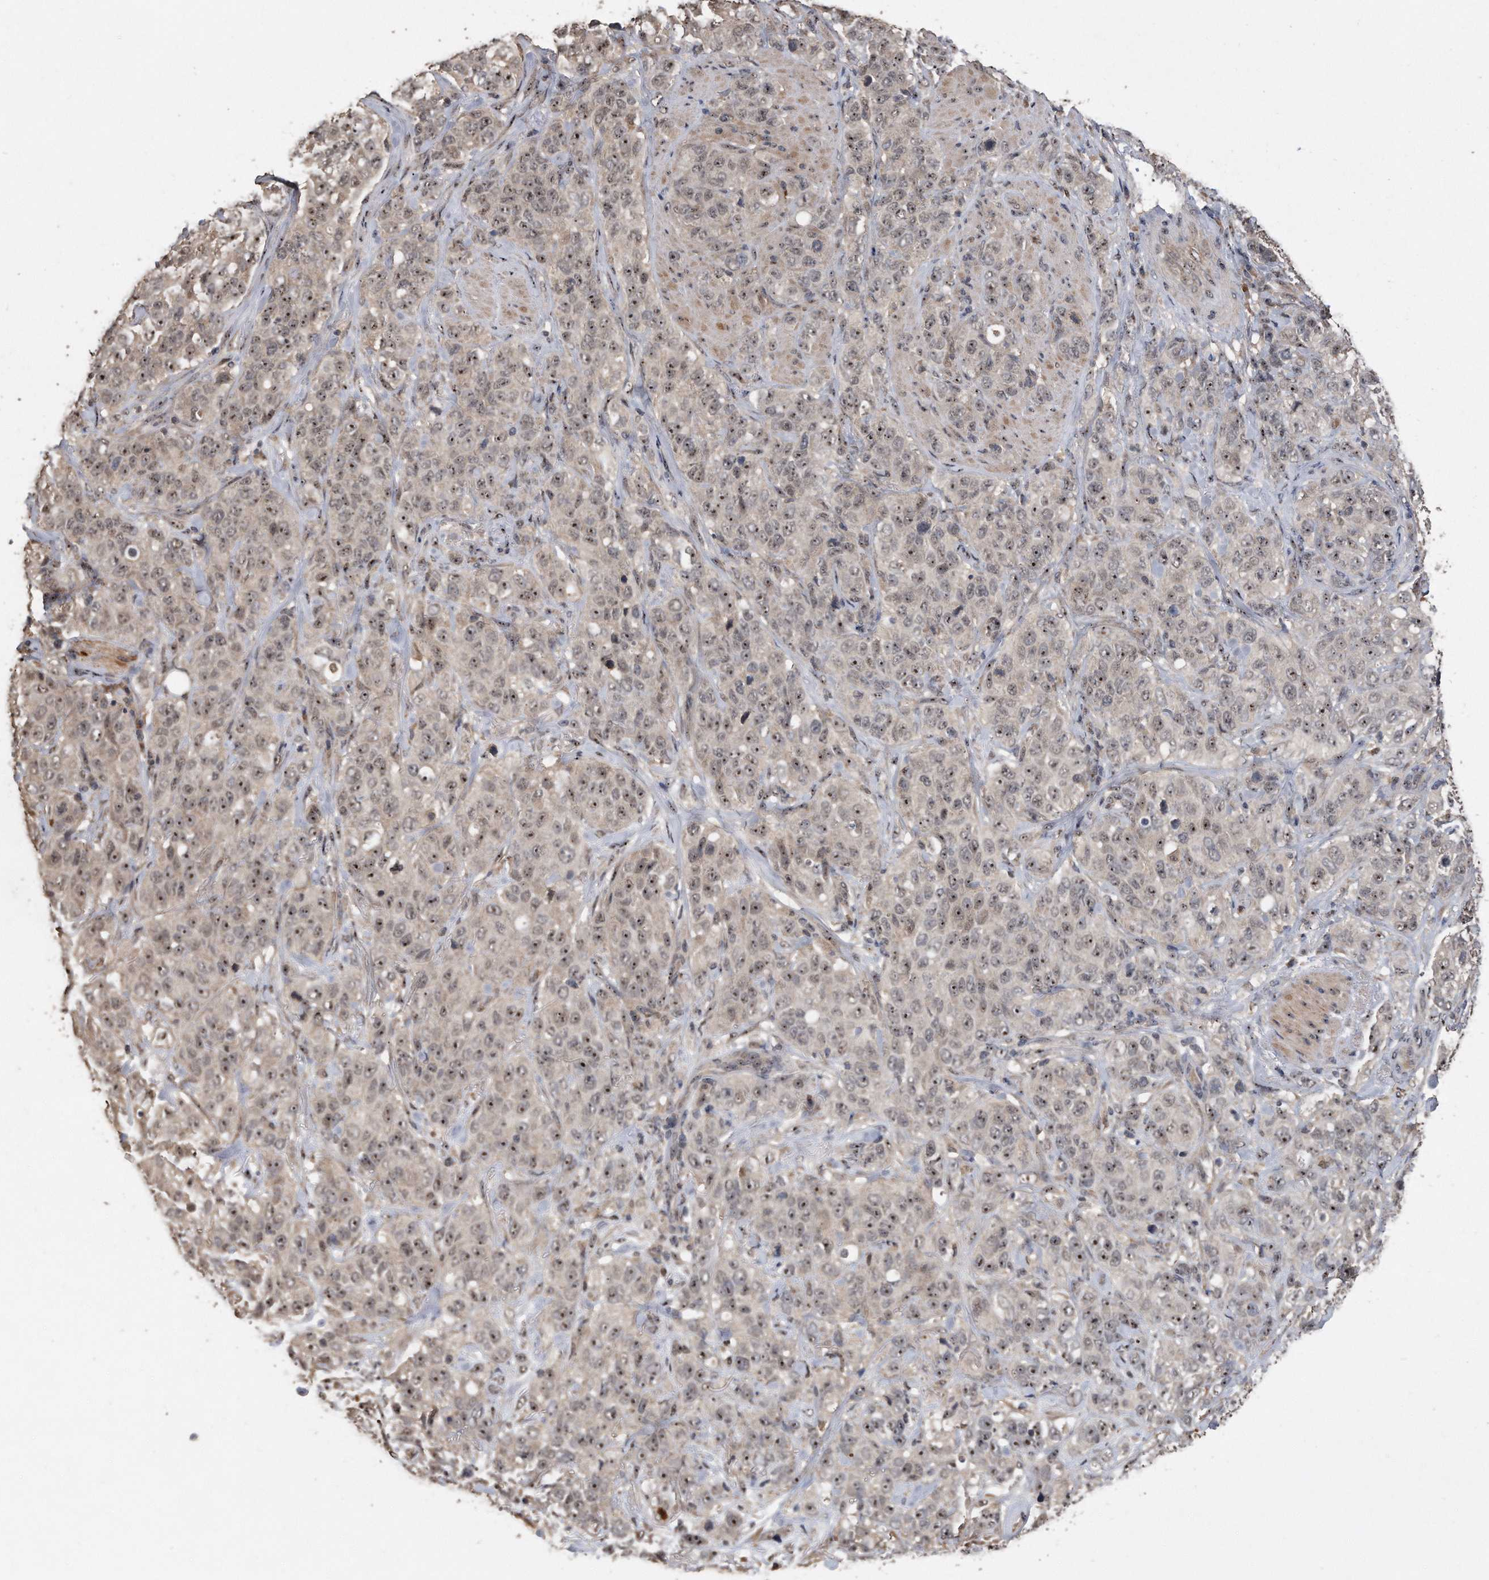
{"staining": {"intensity": "moderate", "quantity": ">75%", "location": "nuclear"}, "tissue": "stomach cancer", "cell_type": "Tumor cells", "image_type": "cancer", "snomed": [{"axis": "morphology", "description": "Adenocarcinoma, NOS"}, {"axis": "topography", "description": "Stomach"}], "caption": "Immunohistochemical staining of adenocarcinoma (stomach) exhibits medium levels of moderate nuclear protein staining in about >75% of tumor cells.", "gene": "PELO", "patient": {"sex": "male", "age": 48}}